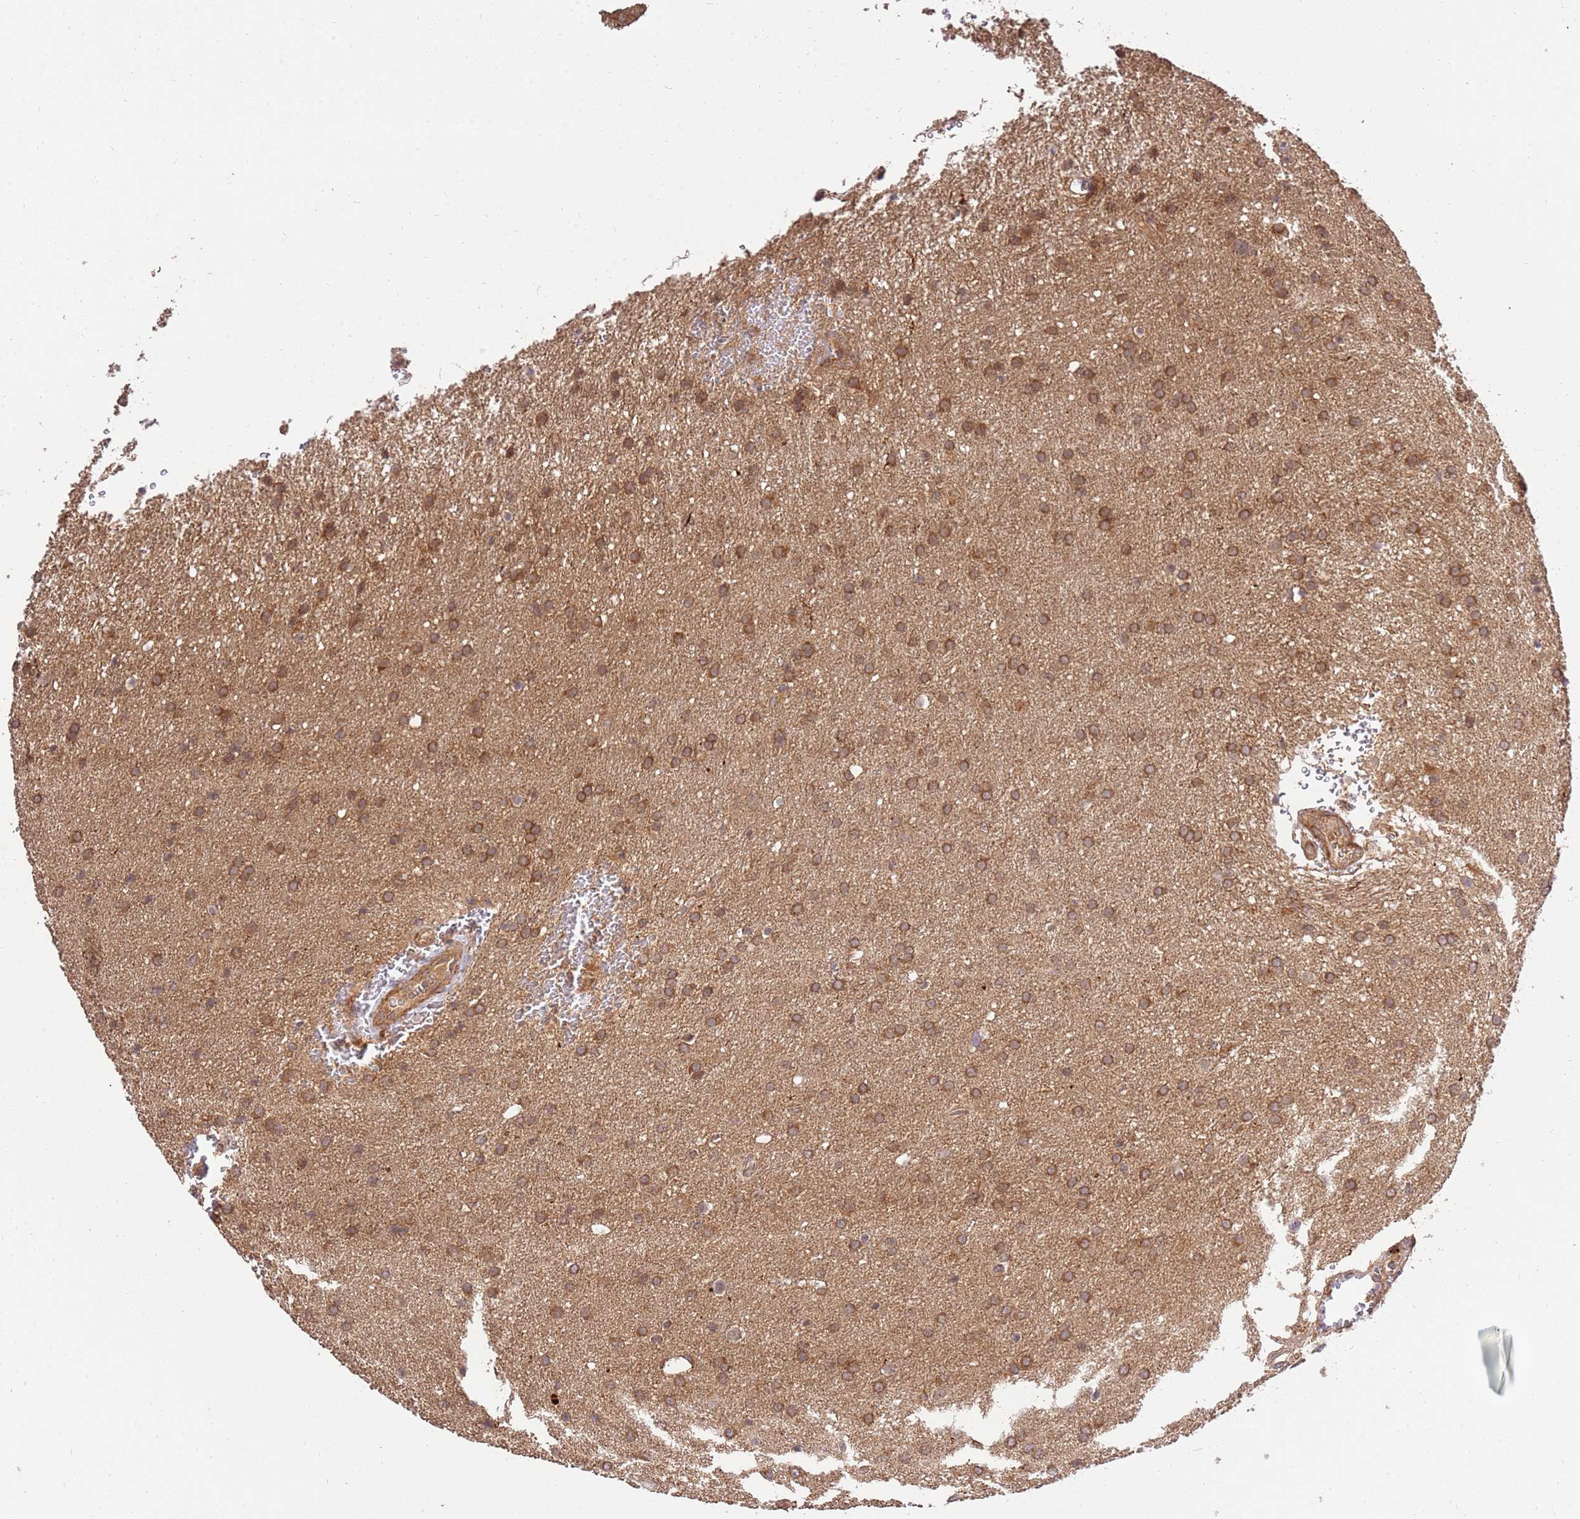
{"staining": {"intensity": "moderate", "quantity": ">75%", "location": "cytoplasmic/membranous"}, "tissue": "glioma", "cell_type": "Tumor cells", "image_type": "cancer", "snomed": [{"axis": "morphology", "description": "Glioma, malignant, Low grade"}, {"axis": "topography", "description": "Brain"}], "caption": "This micrograph reveals malignant glioma (low-grade) stained with immunohistochemistry (IHC) to label a protein in brown. The cytoplasmic/membranous of tumor cells show moderate positivity for the protein. Nuclei are counter-stained blue.", "gene": "GAREM1", "patient": {"sex": "female", "age": 32}}